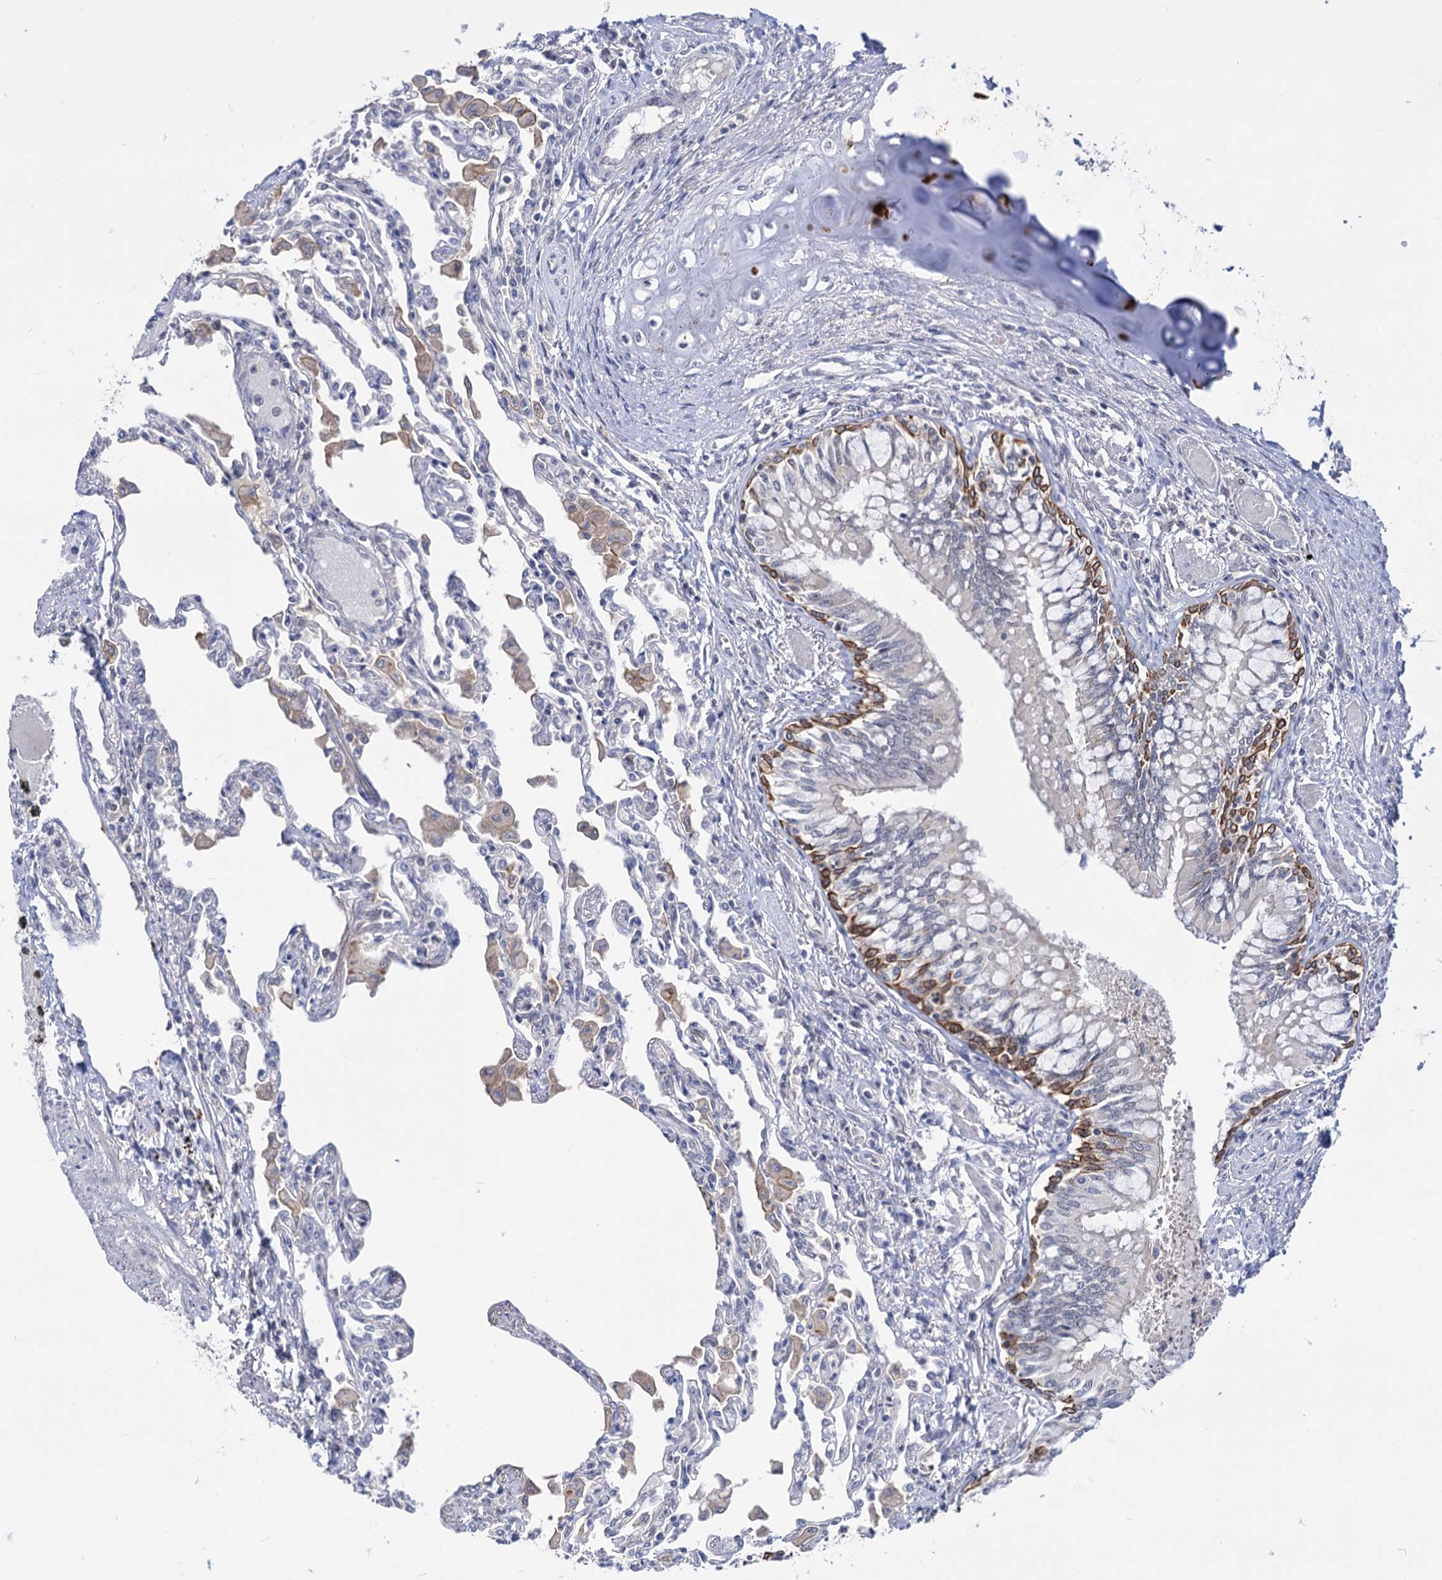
{"staining": {"intensity": "negative", "quantity": "none", "location": "none"}, "tissue": "lung", "cell_type": "Alveolar cells", "image_type": "normal", "snomed": [{"axis": "morphology", "description": "Normal tissue, NOS"}, {"axis": "topography", "description": "Bronchus"}, {"axis": "topography", "description": "Lung"}], "caption": "Immunohistochemical staining of benign lung reveals no significant expression in alveolar cells. (Stains: DAB (3,3'-diaminobenzidine) IHC with hematoxylin counter stain, Microscopy: brightfield microscopy at high magnification).", "gene": "NEK10", "patient": {"sex": "female", "age": 49}}